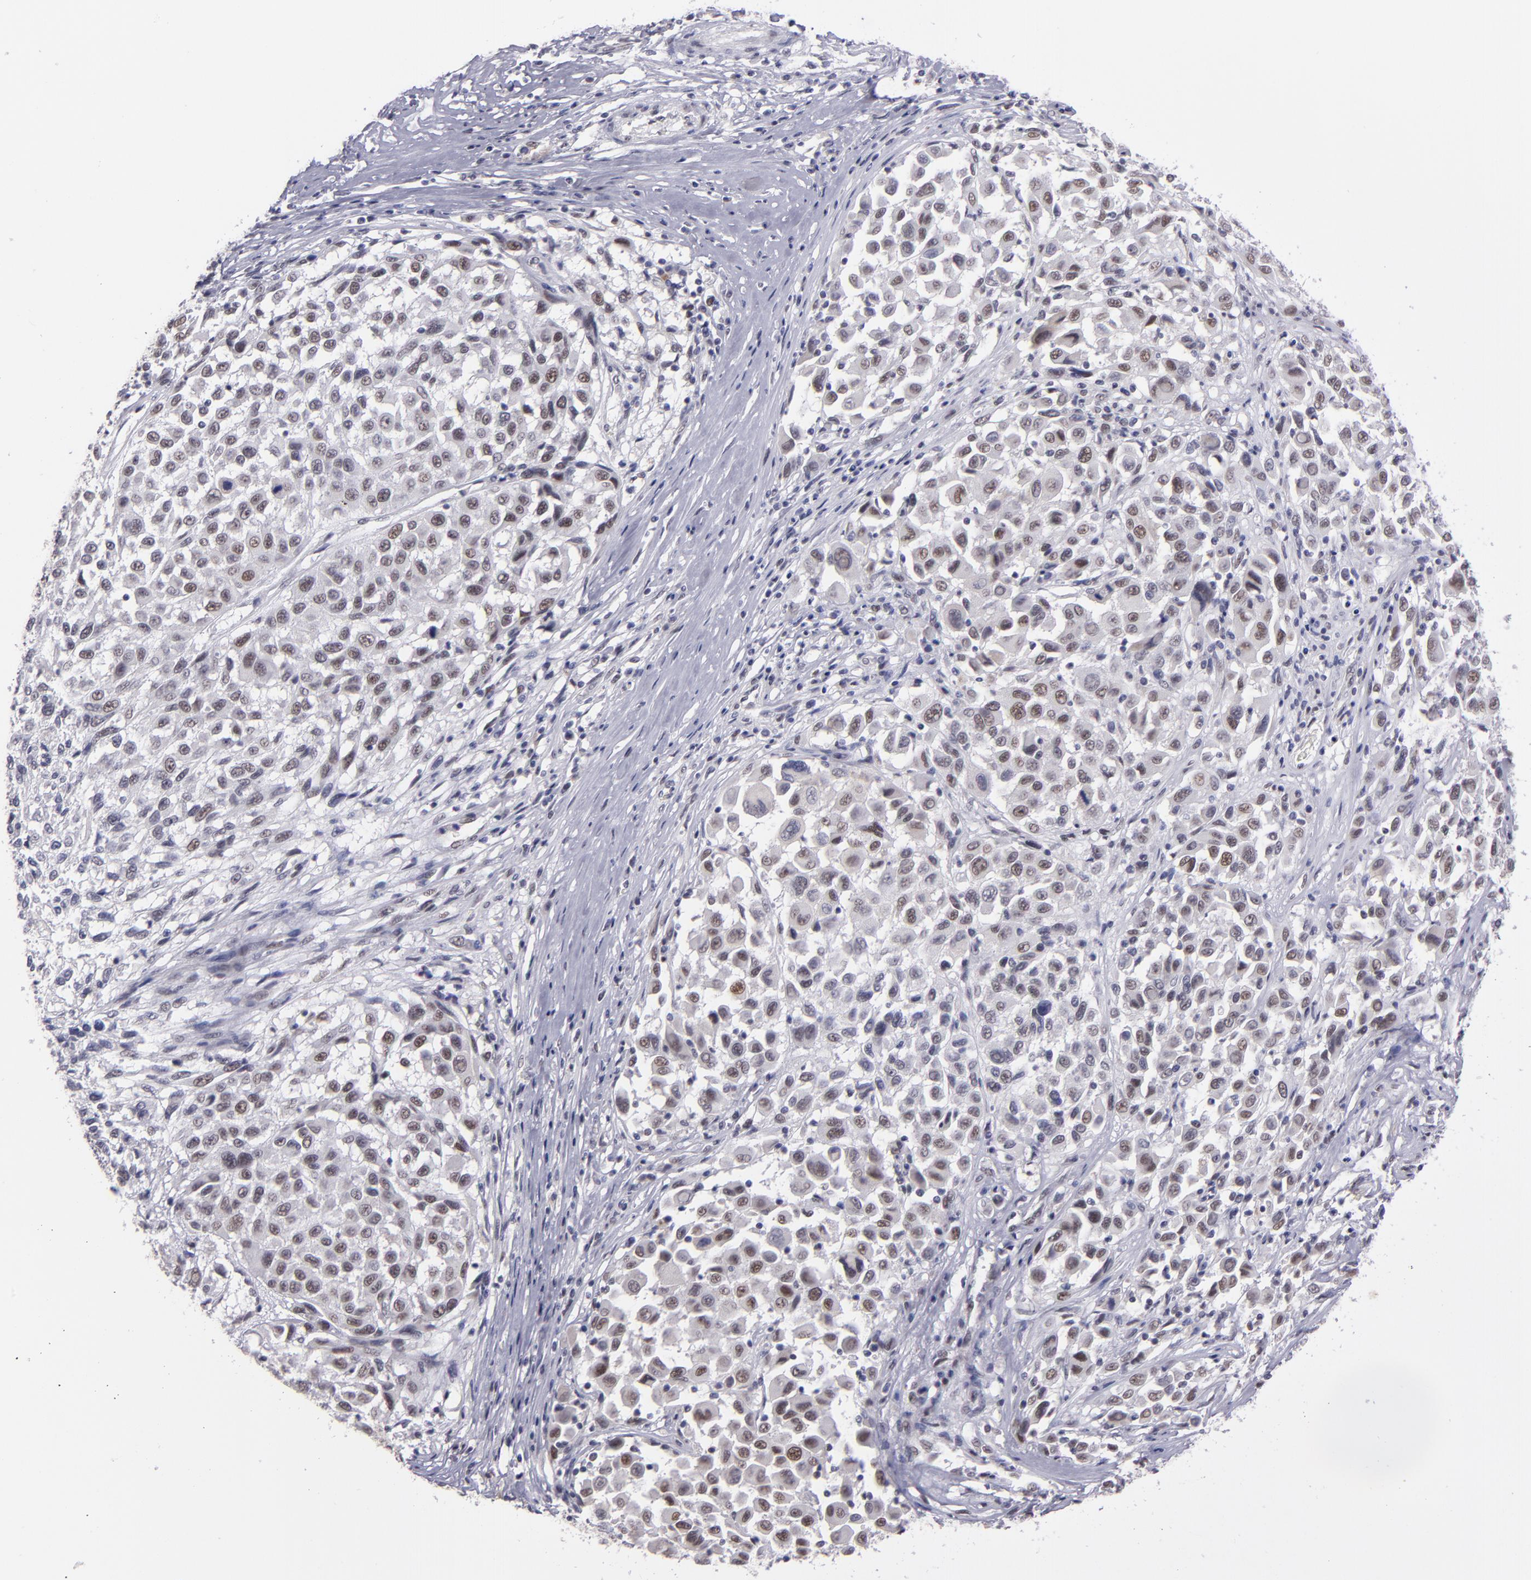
{"staining": {"intensity": "moderate", "quantity": "25%-75%", "location": "nuclear"}, "tissue": "melanoma", "cell_type": "Tumor cells", "image_type": "cancer", "snomed": [{"axis": "morphology", "description": "Malignant melanoma, Metastatic site"}, {"axis": "topography", "description": "Lymph node"}], "caption": "This photomicrograph shows immunohistochemistry staining of human malignant melanoma (metastatic site), with medium moderate nuclear positivity in about 25%-75% of tumor cells.", "gene": "OTUB2", "patient": {"sex": "male", "age": 61}}